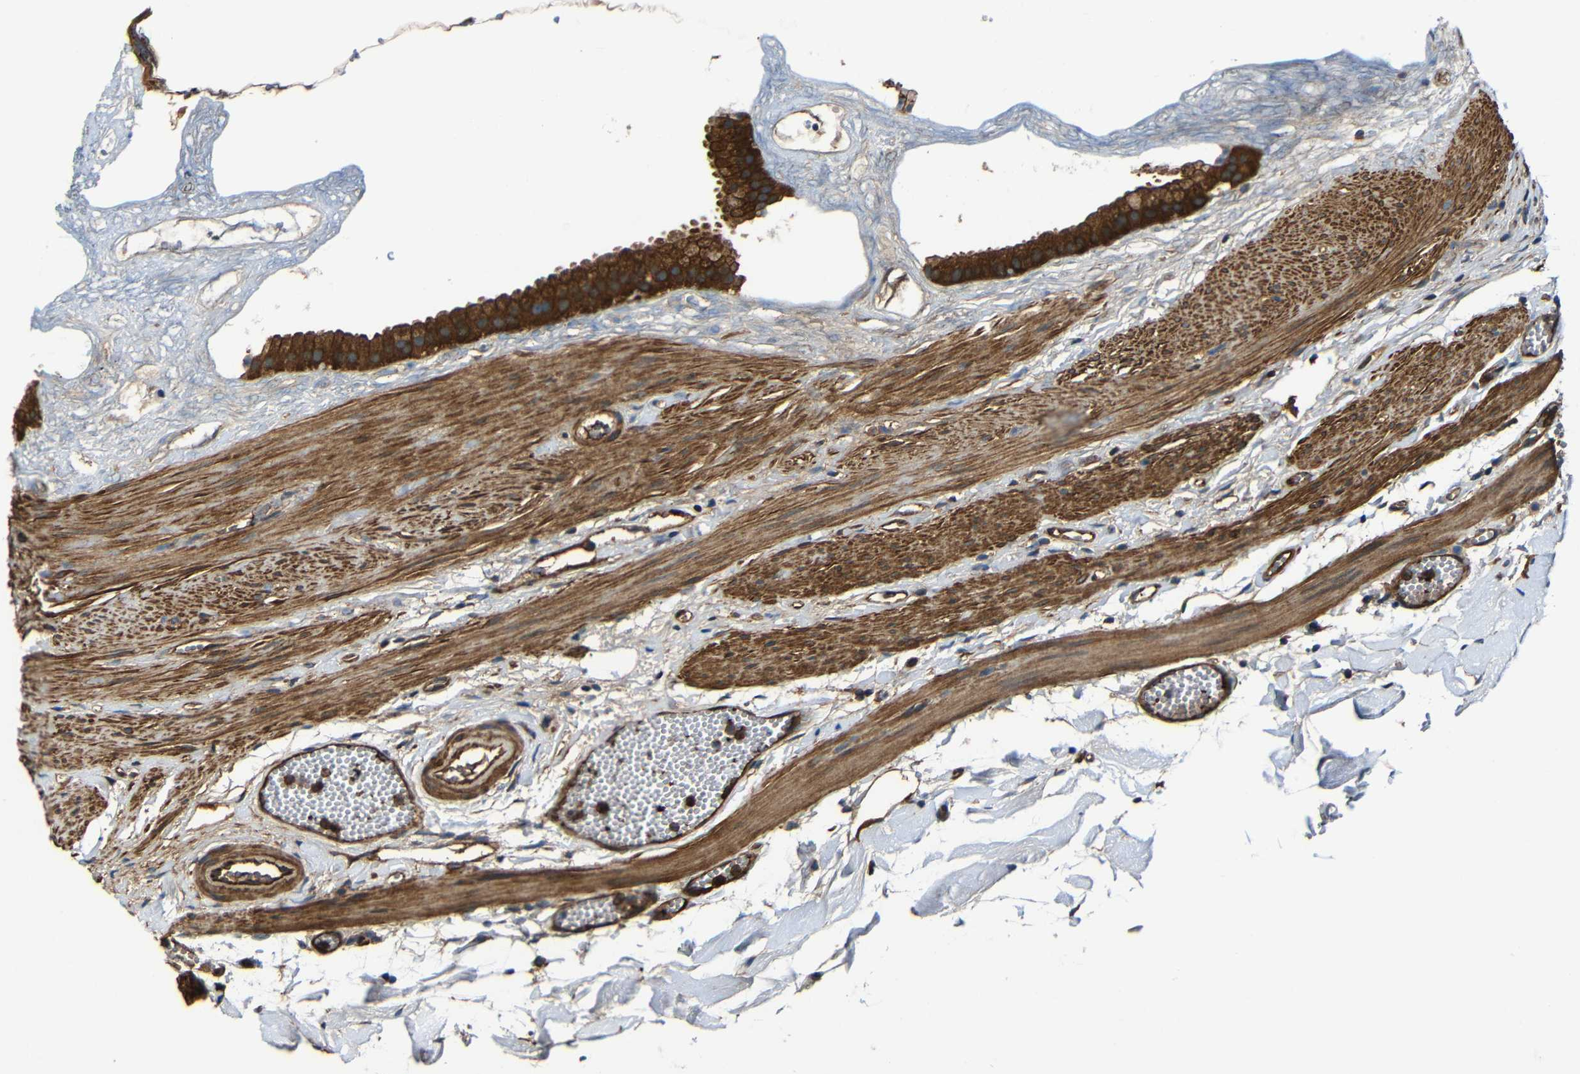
{"staining": {"intensity": "strong", "quantity": ">75%", "location": "cytoplasmic/membranous"}, "tissue": "gallbladder", "cell_type": "Glandular cells", "image_type": "normal", "snomed": [{"axis": "morphology", "description": "Normal tissue, NOS"}, {"axis": "topography", "description": "Gallbladder"}], "caption": "Protein analysis of benign gallbladder shows strong cytoplasmic/membranous staining in approximately >75% of glandular cells.", "gene": "PTCH1", "patient": {"sex": "female", "age": 64}}